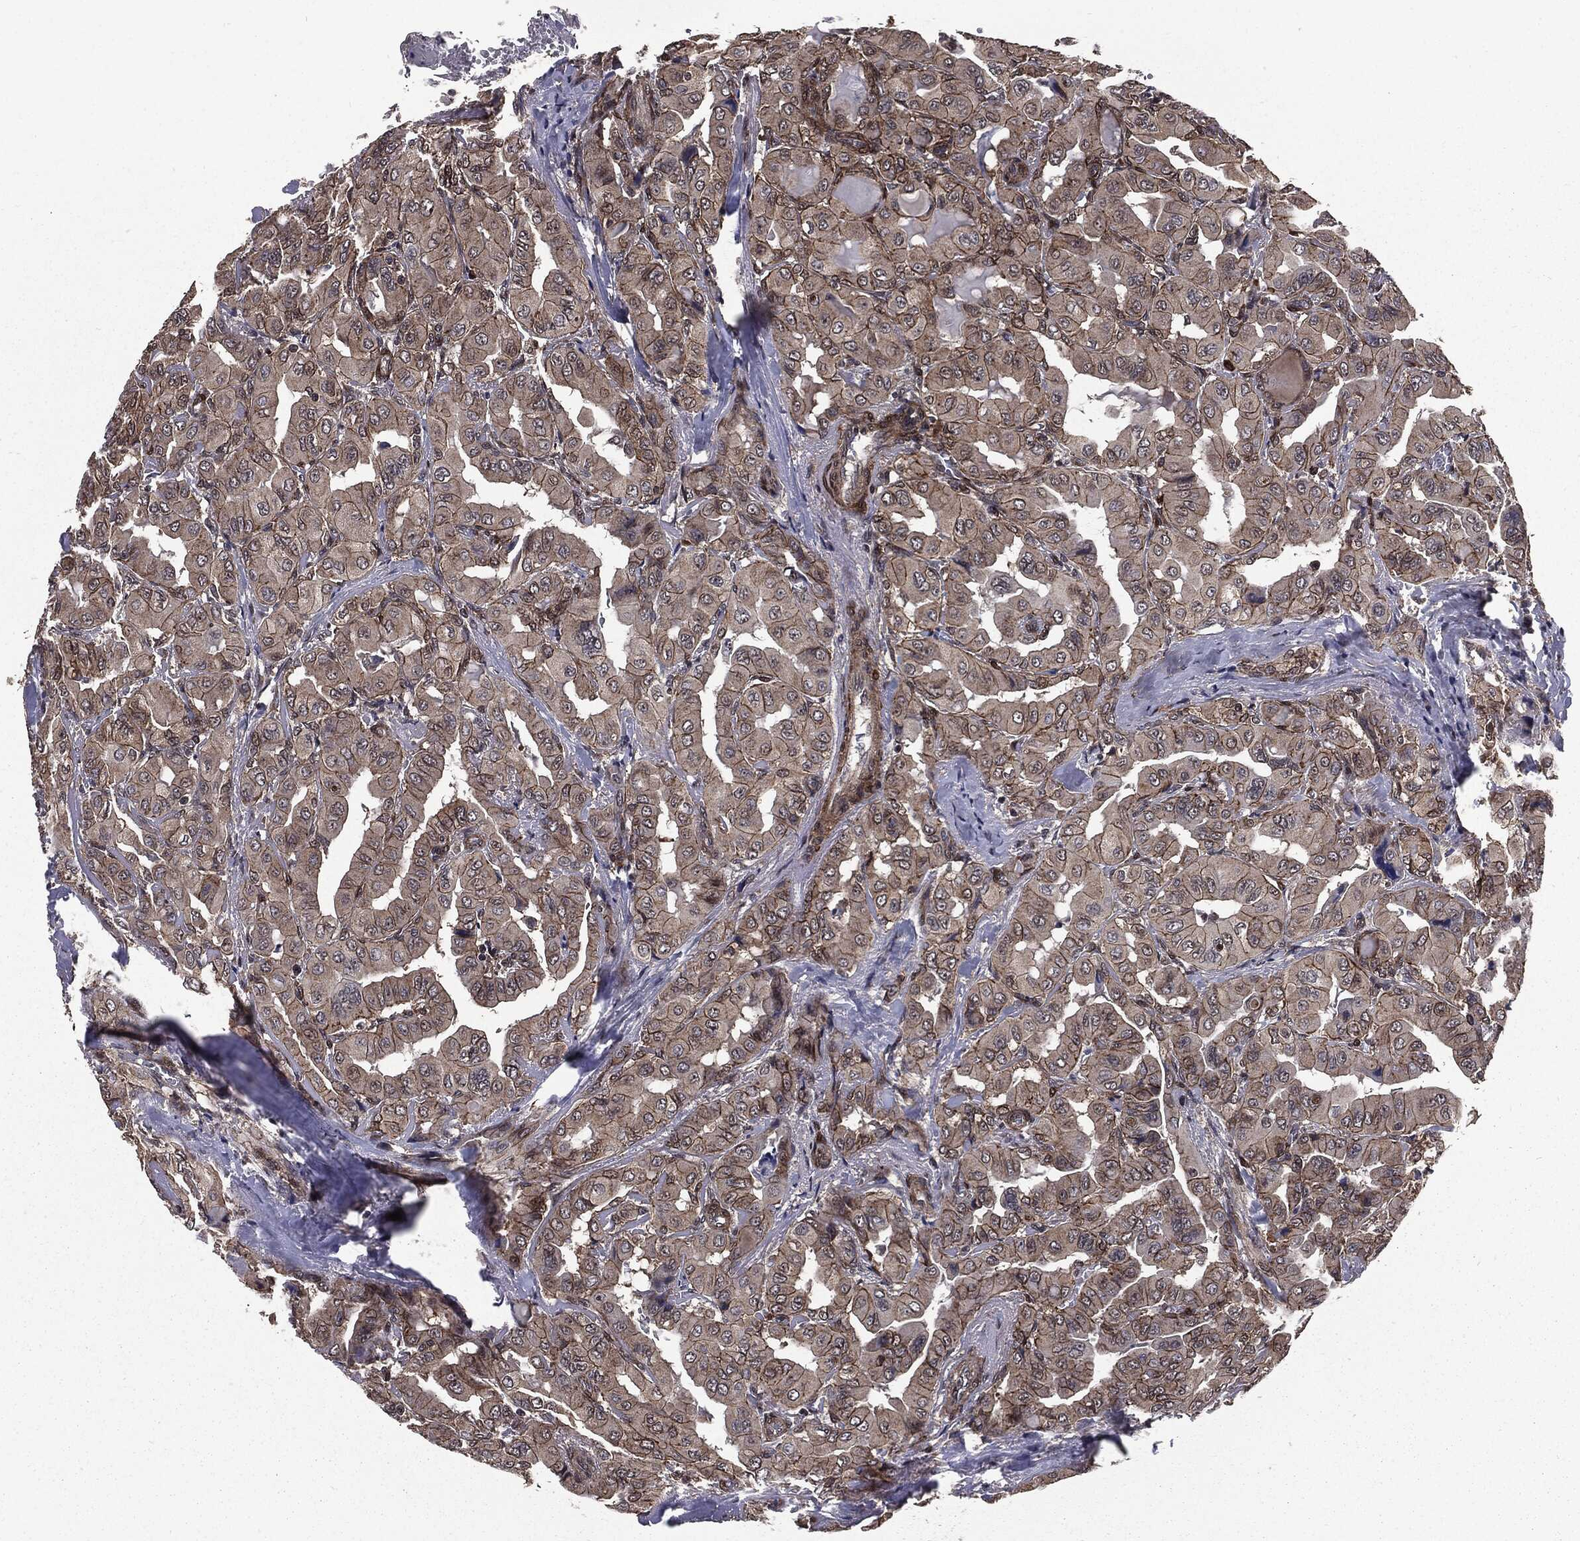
{"staining": {"intensity": "moderate", "quantity": ">75%", "location": "cytoplasmic/membranous"}, "tissue": "thyroid cancer", "cell_type": "Tumor cells", "image_type": "cancer", "snomed": [{"axis": "morphology", "description": "Normal tissue, NOS"}, {"axis": "morphology", "description": "Papillary adenocarcinoma, NOS"}, {"axis": "topography", "description": "Thyroid gland"}], "caption": "Papillary adenocarcinoma (thyroid) stained for a protein shows moderate cytoplasmic/membranous positivity in tumor cells.", "gene": "PTPA", "patient": {"sex": "female", "age": 66}}